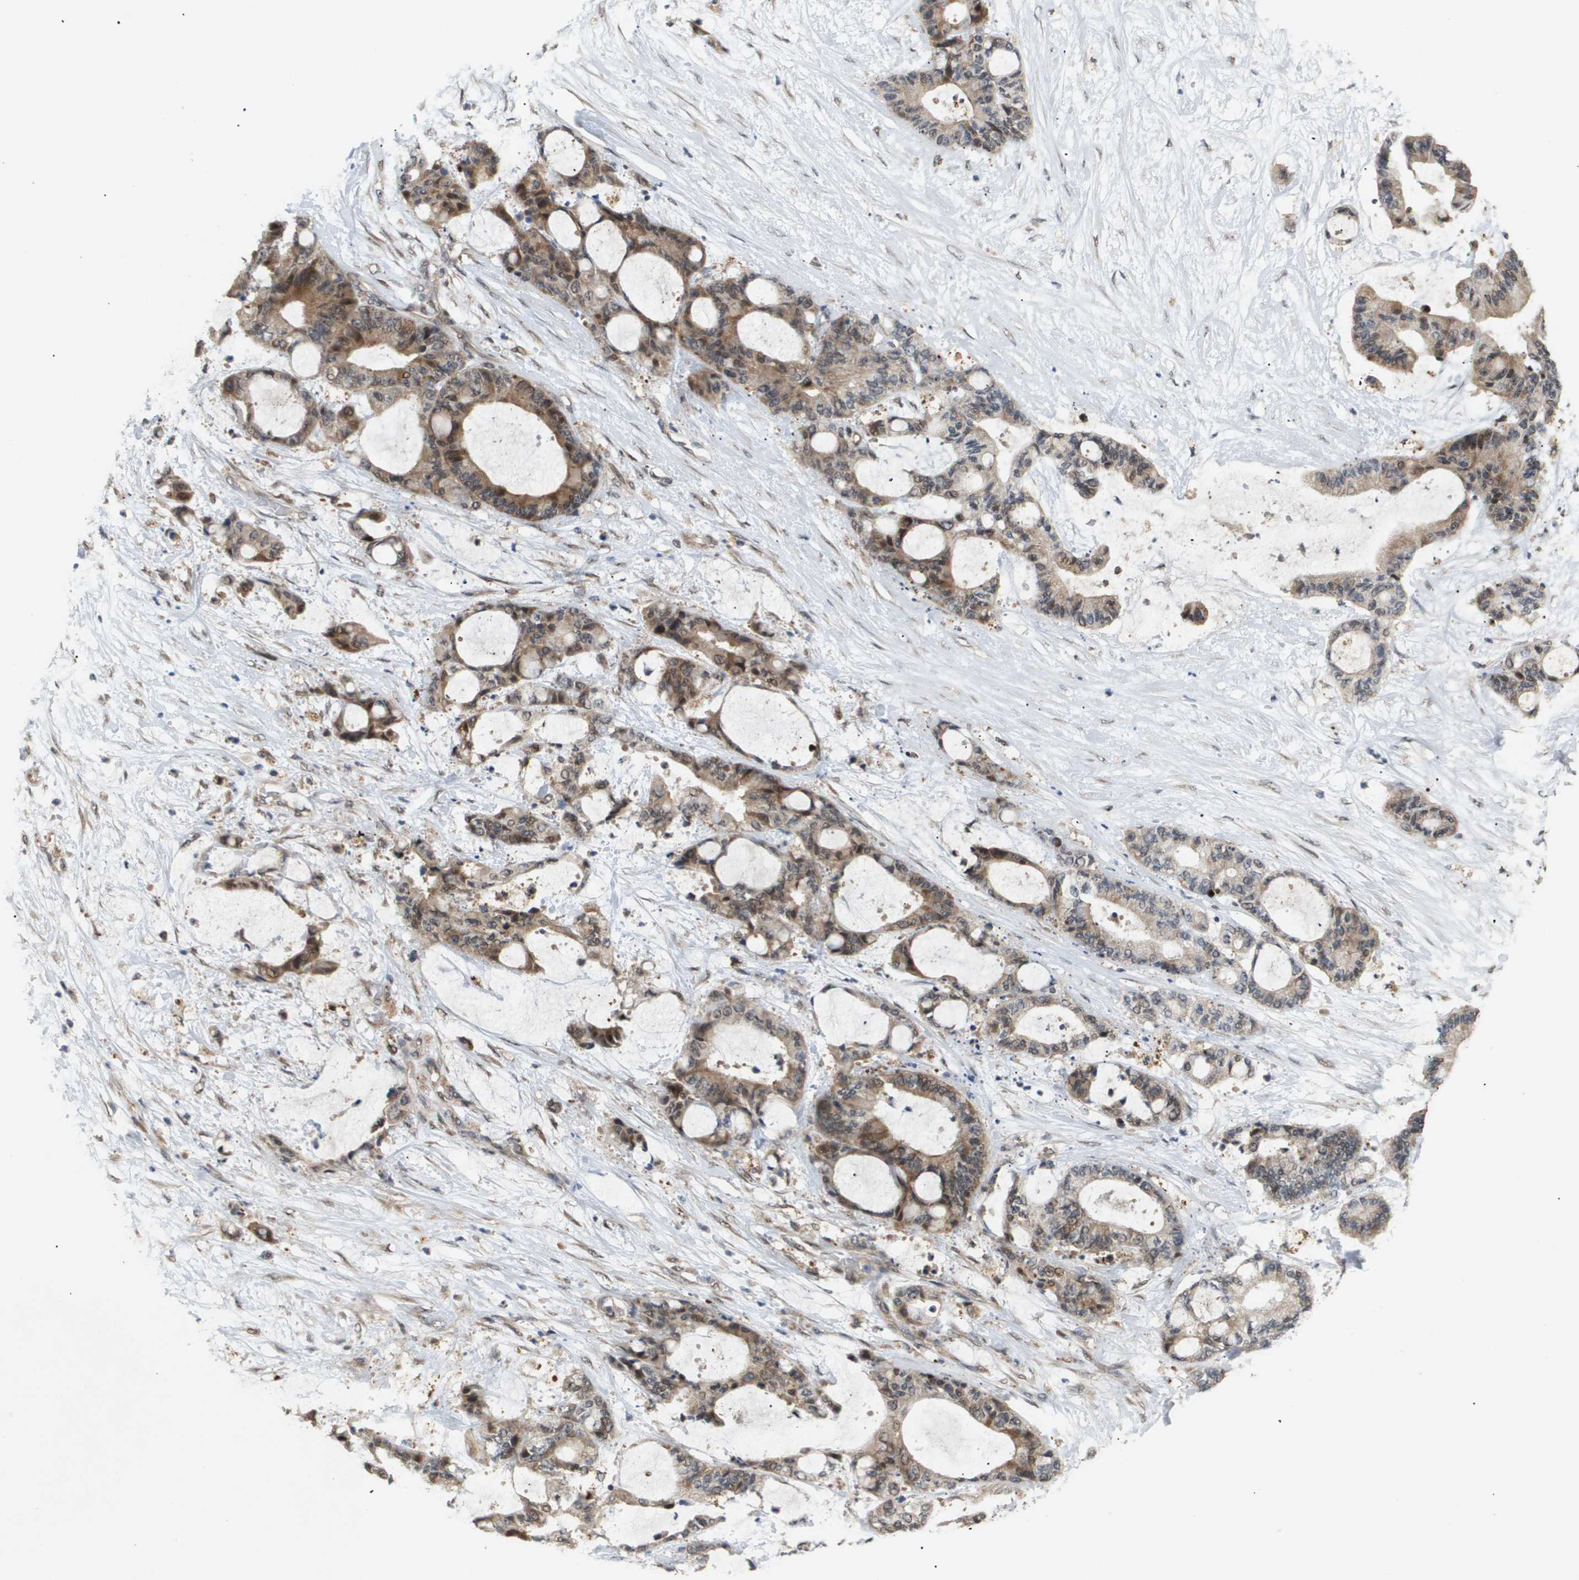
{"staining": {"intensity": "moderate", "quantity": ">75%", "location": "cytoplasmic/membranous,nuclear"}, "tissue": "liver cancer", "cell_type": "Tumor cells", "image_type": "cancer", "snomed": [{"axis": "morphology", "description": "Cholangiocarcinoma"}, {"axis": "topography", "description": "Liver"}], "caption": "Immunohistochemical staining of human cholangiocarcinoma (liver) demonstrates medium levels of moderate cytoplasmic/membranous and nuclear positivity in about >75% of tumor cells. (brown staining indicates protein expression, while blue staining denotes nuclei).", "gene": "PDGFB", "patient": {"sex": "female", "age": 73}}